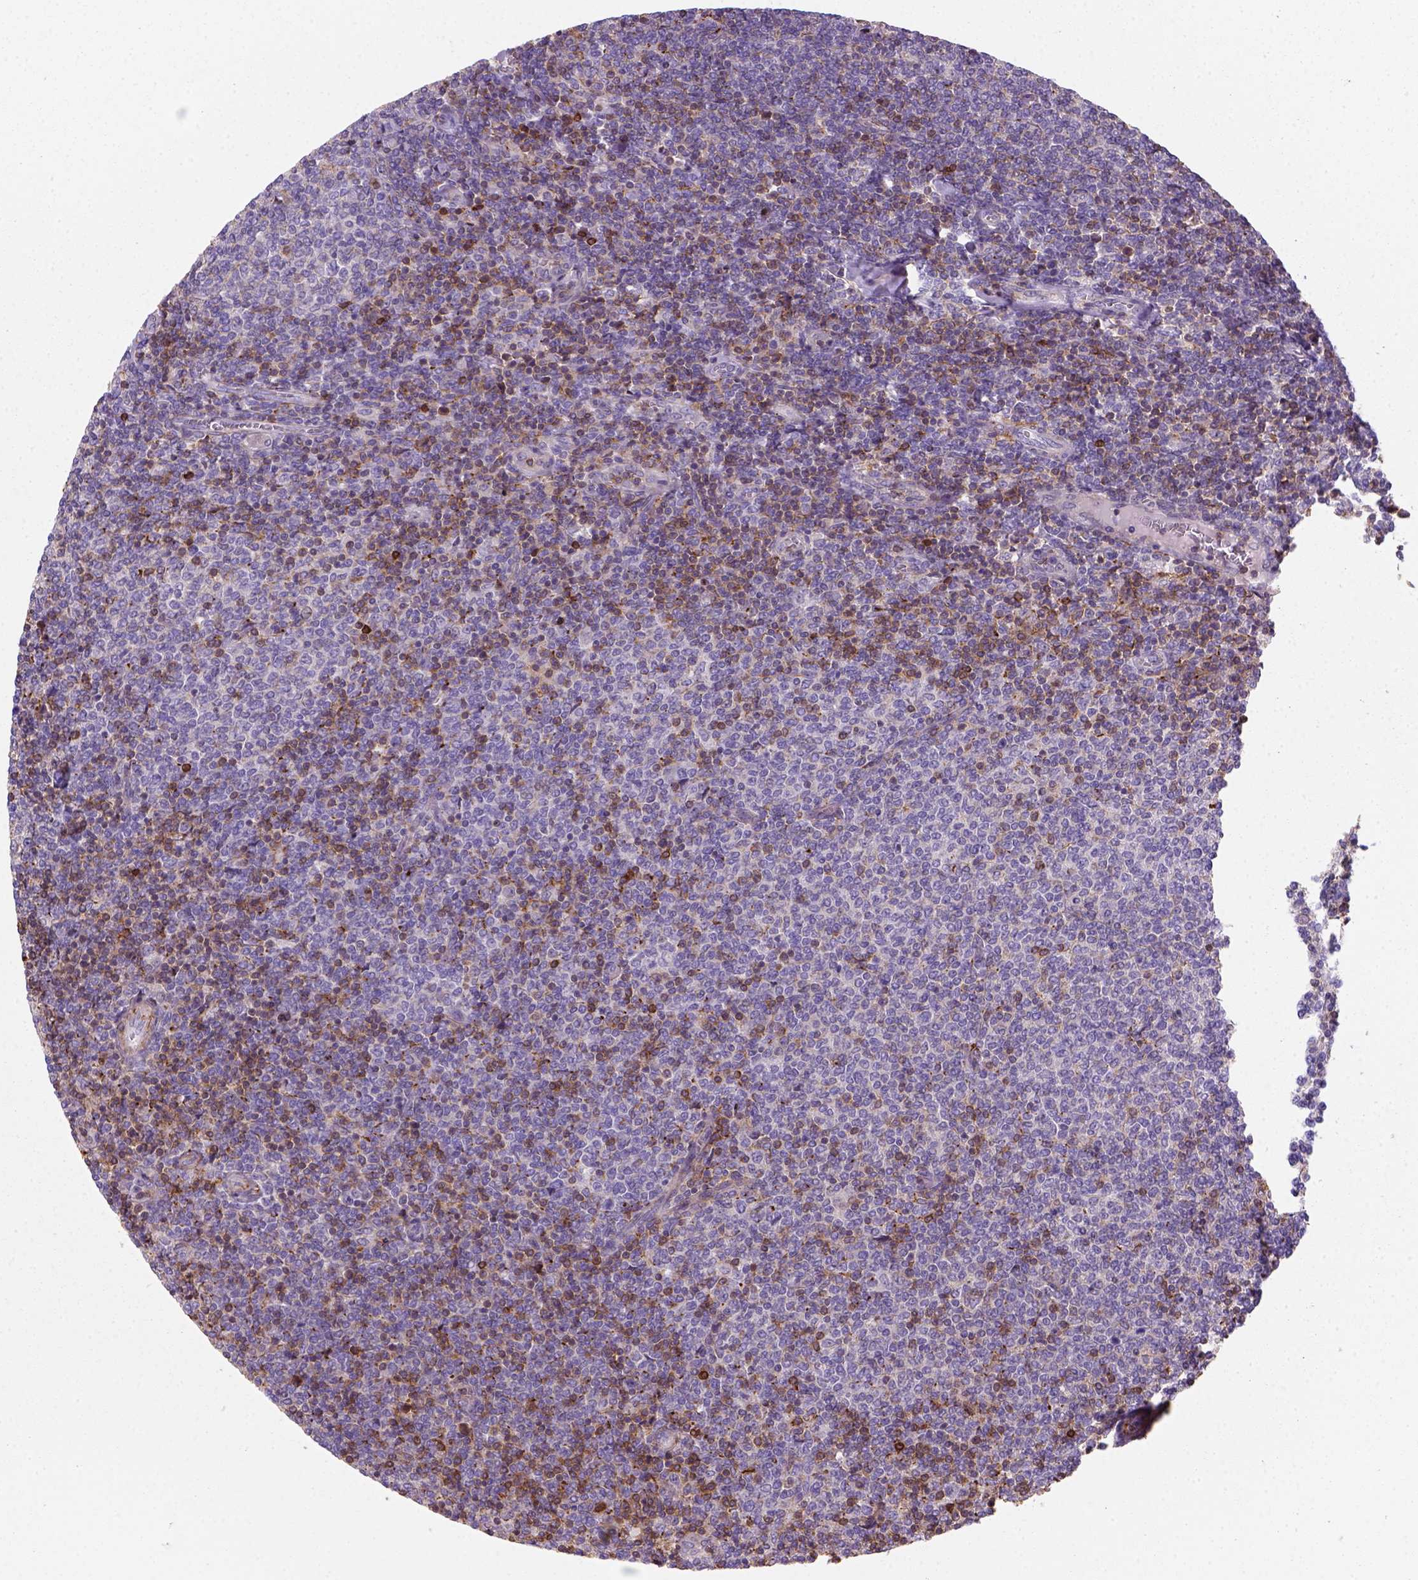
{"staining": {"intensity": "strong", "quantity": "25%-75%", "location": "cytoplasmic/membranous"}, "tissue": "lymphoma", "cell_type": "Tumor cells", "image_type": "cancer", "snomed": [{"axis": "morphology", "description": "Malignant lymphoma, non-Hodgkin's type, Low grade"}, {"axis": "topography", "description": "Lymph node"}], "caption": "About 25%-75% of tumor cells in human lymphoma display strong cytoplasmic/membranous protein positivity as visualized by brown immunohistochemical staining.", "gene": "GPRC5D", "patient": {"sex": "male", "age": 52}}